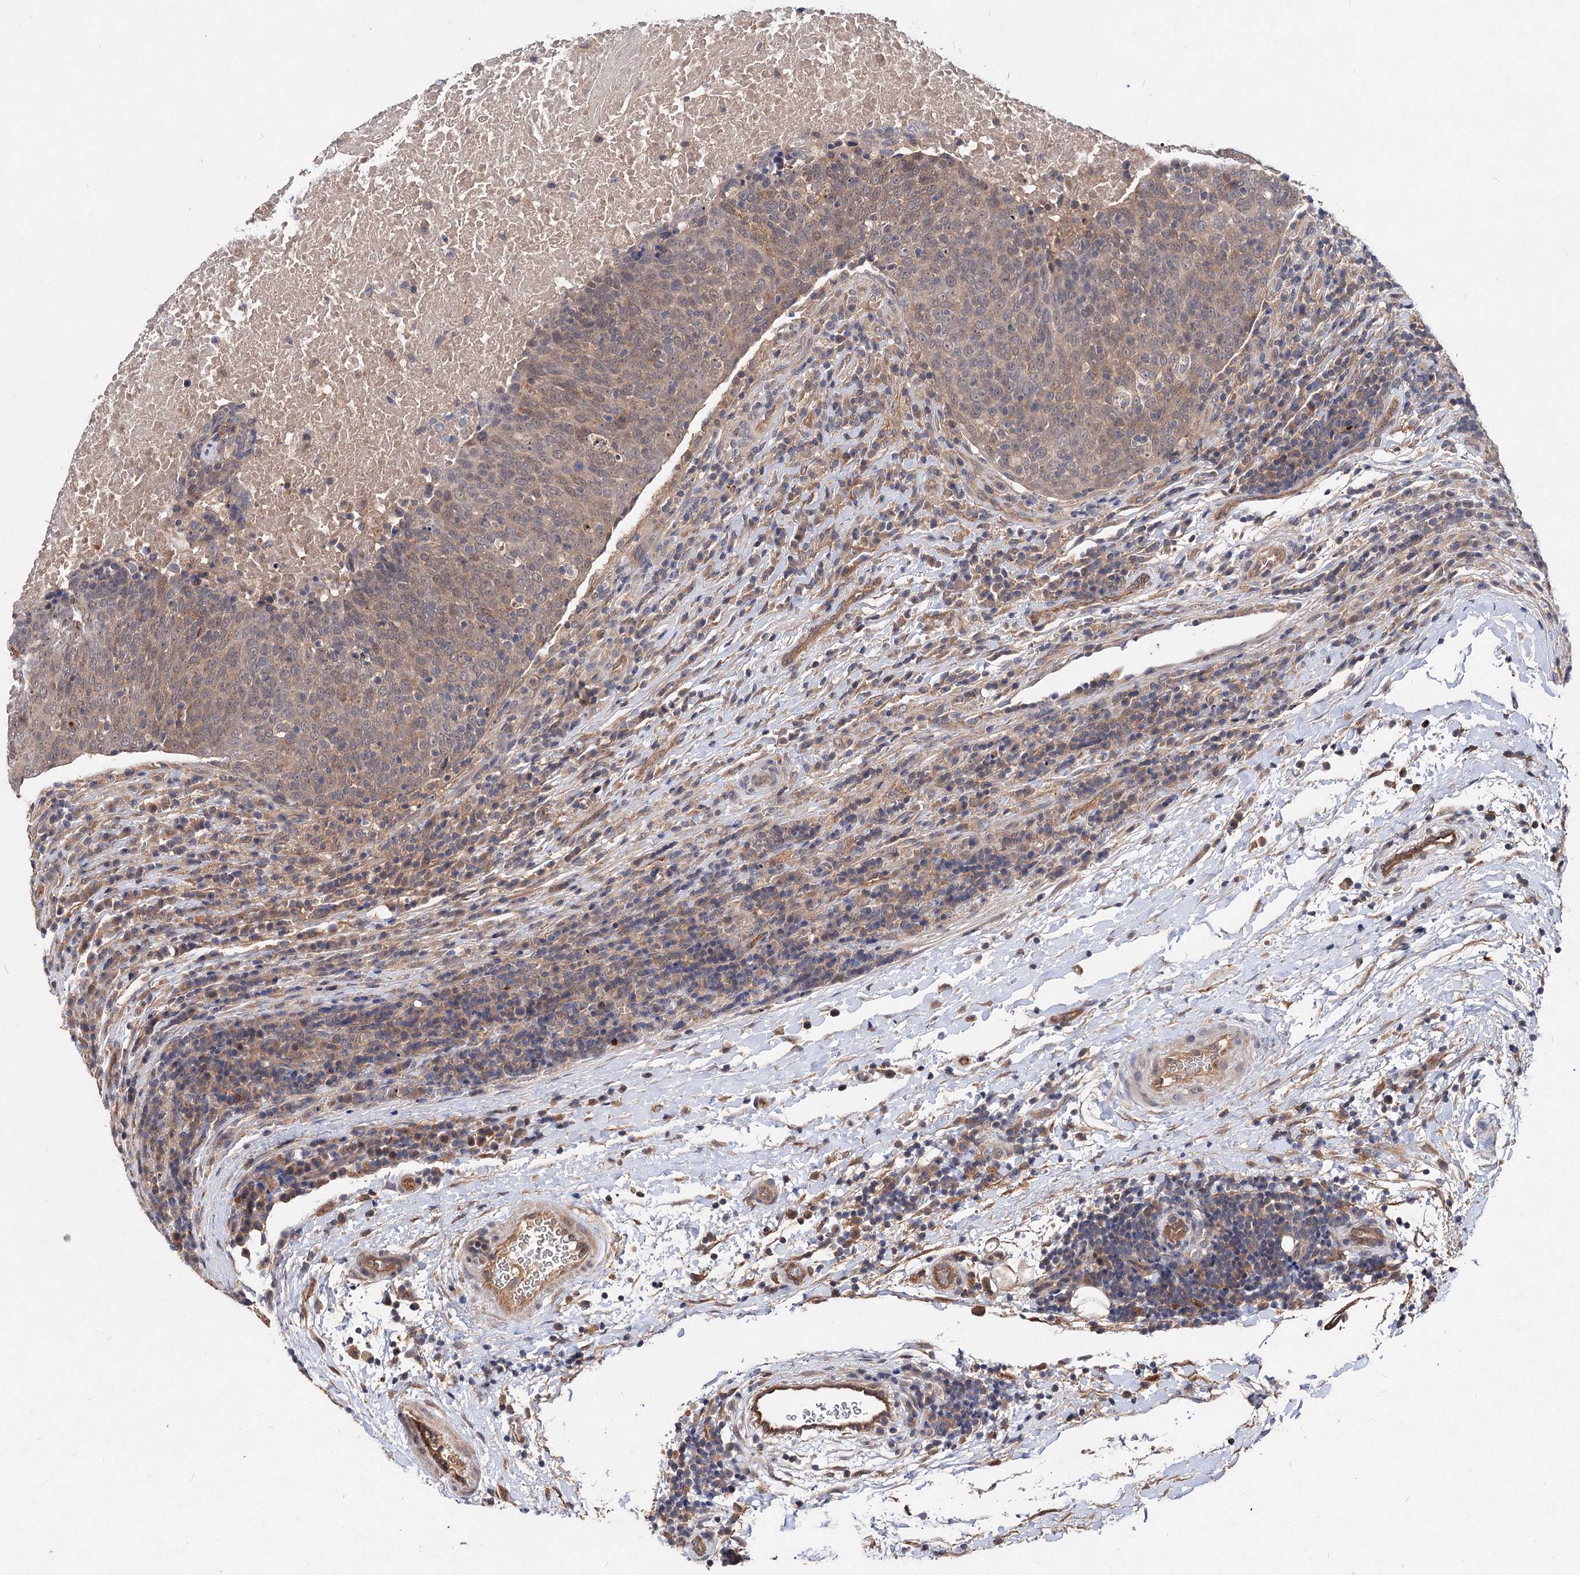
{"staining": {"intensity": "weak", "quantity": ">75%", "location": "cytoplasmic/membranous,nuclear"}, "tissue": "head and neck cancer", "cell_type": "Tumor cells", "image_type": "cancer", "snomed": [{"axis": "morphology", "description": "Squamous cell carcinoma, NOS"}, {"axis": "morphology", "description": "Squamous cell carcinoma, metastatic, NOS"}, {"axis": "topography", "description": "Lymph node"}, {"axis": "topography", "description": "Head-Neck"}], "caption": "Head and neck metastatic squamous cell carcinoma stained with immunohistochemistry reveals weak cytoplasmic/membranous and nuclear staining in about >75% of tumor cells.", "gene": "NUDCD2", "patient": {"sex": "male", "age": 62}}